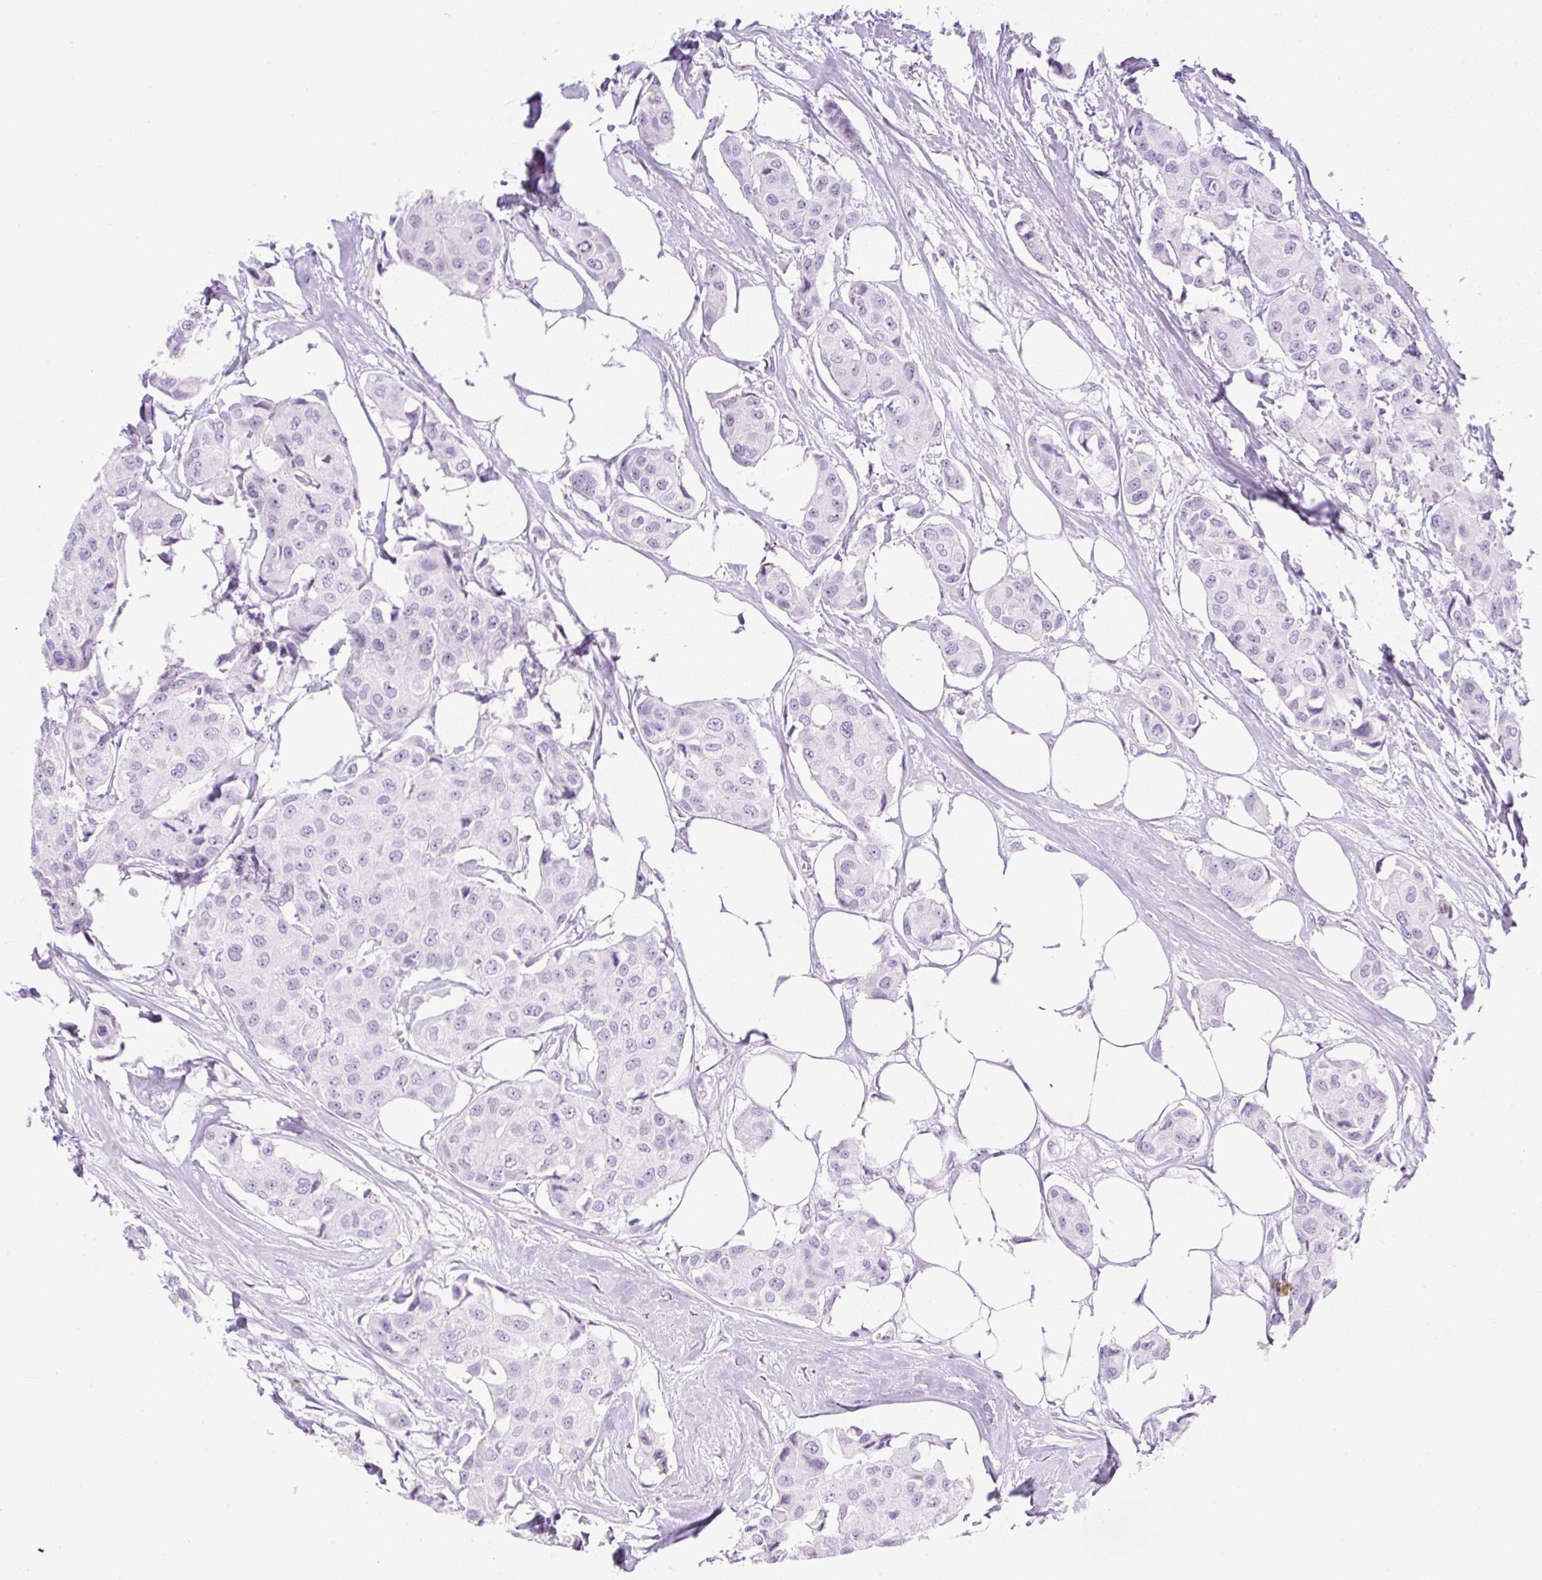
{"staining": {"intensity": "negative", "quantity": "none", "location": "none"}, "tissue": "breast cancer", "cell_type": "Tumor cells", "image_type": "cancer", "snomed": [{"axis": "morphology", "description": "Duct carcinoma"}, {"axis": "topography", "description": "Breast"}, {"axis": "topography", "description": "Lymph node"}], "caption": "The histopathology image shows no staining of tumor cells in infiltrating ductal carcinoma (breast).", "gene": "SPRR4", "patient": {"sex": "female", "age": 80}}